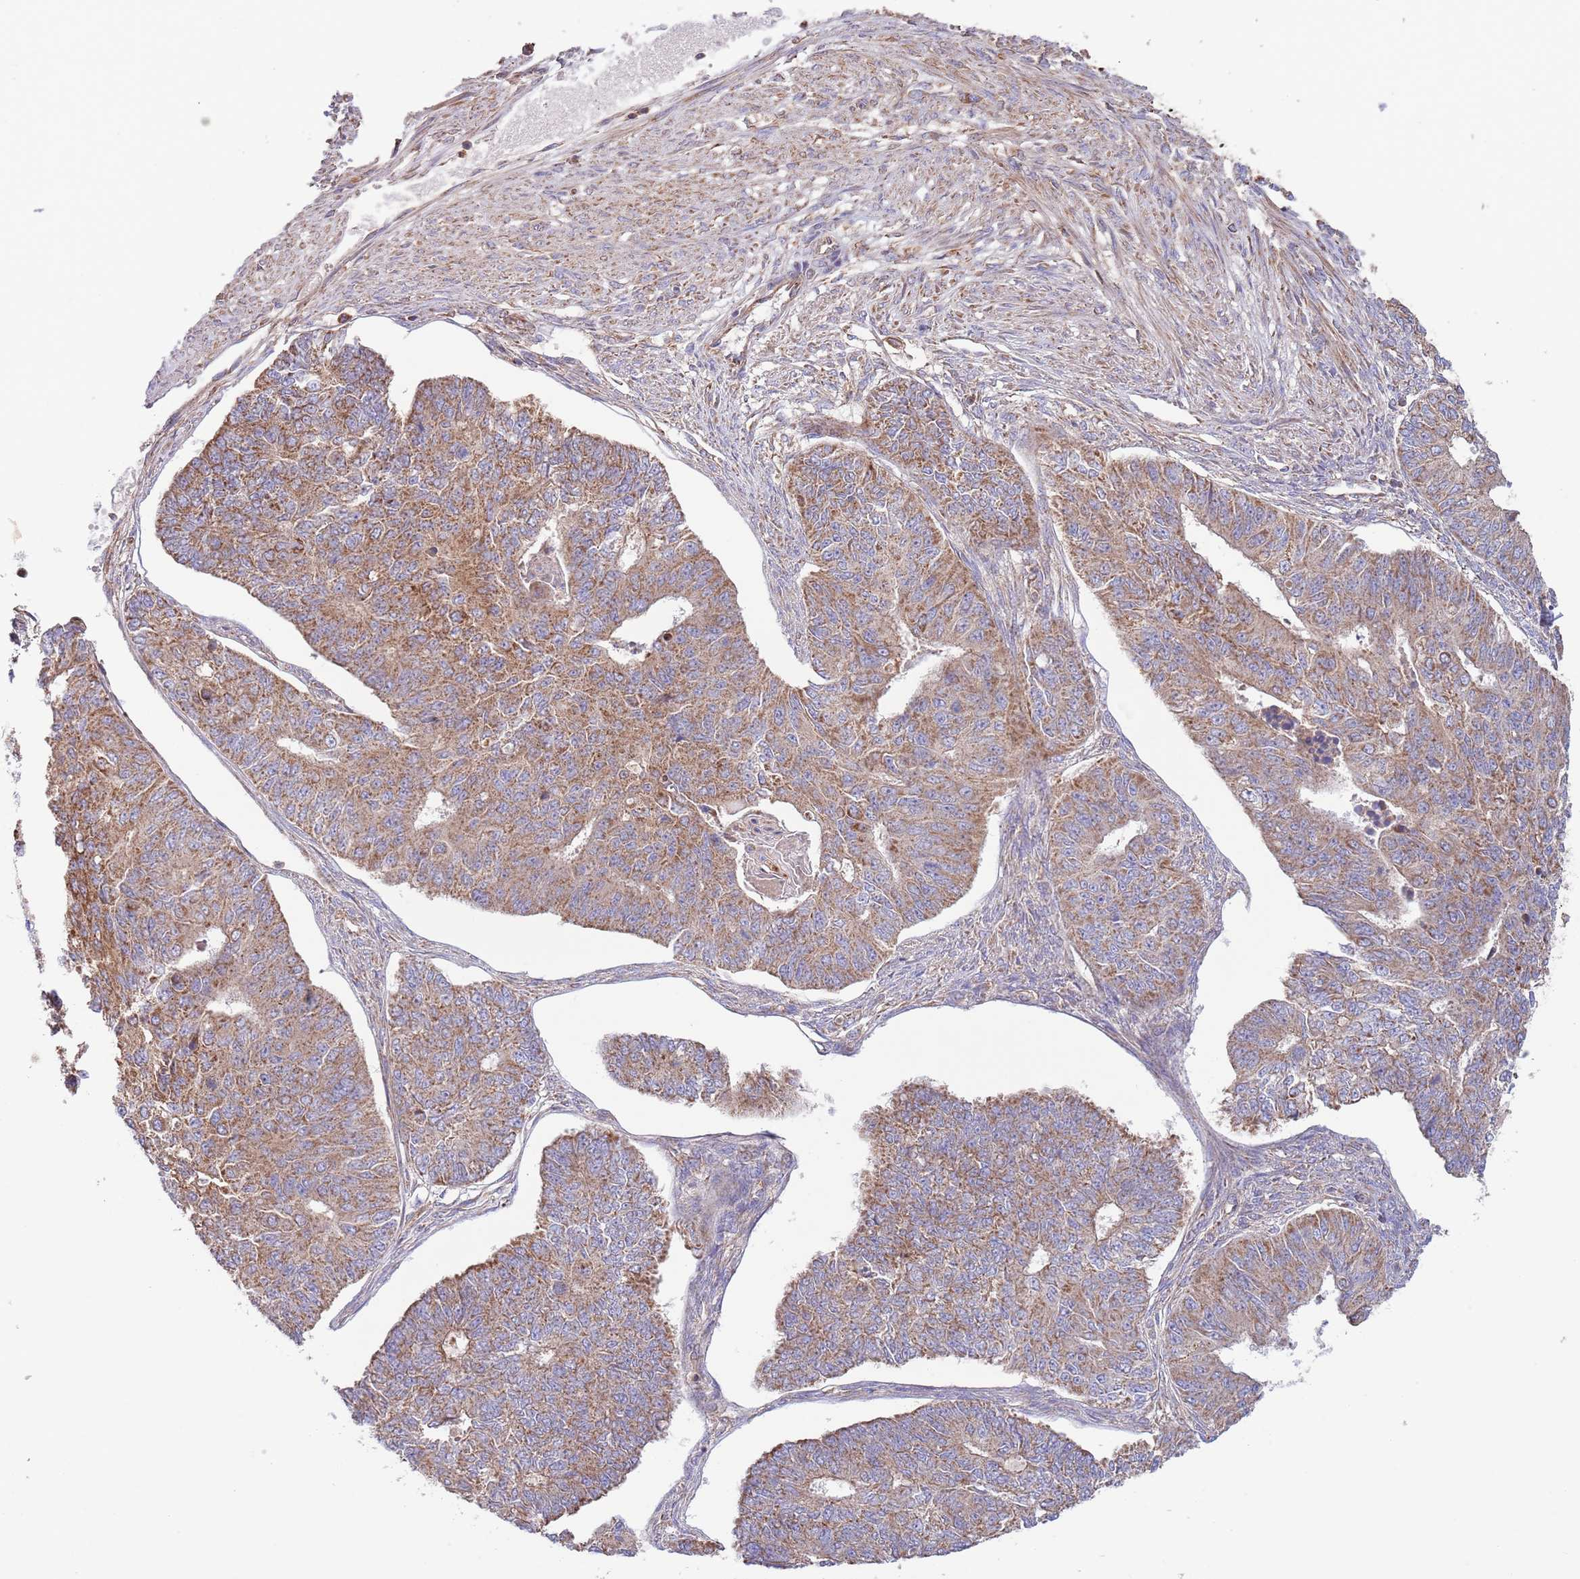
{"staining": {"intensity": "moderate", "quantity": ">75%", "location": "cytoplasmic/membranous"}, "tissue": "endometrial cancer", "cell_type": "Tumor cells", "image_type": "cancer", "snomed": [{"axis": "morphology", "description": "Adenocarcinoma, NOS"}, {"axis": "topography", "description": "Endometrium"}], "caption": "IHC of human endometrial adenocarcinoma exhibits medium levels of moderate cytoplasmic/membranous positivity in approximately >75% of tumor cells.", "gene": "DNAJA3", "patient": {"sex": "female", "age": 32}}